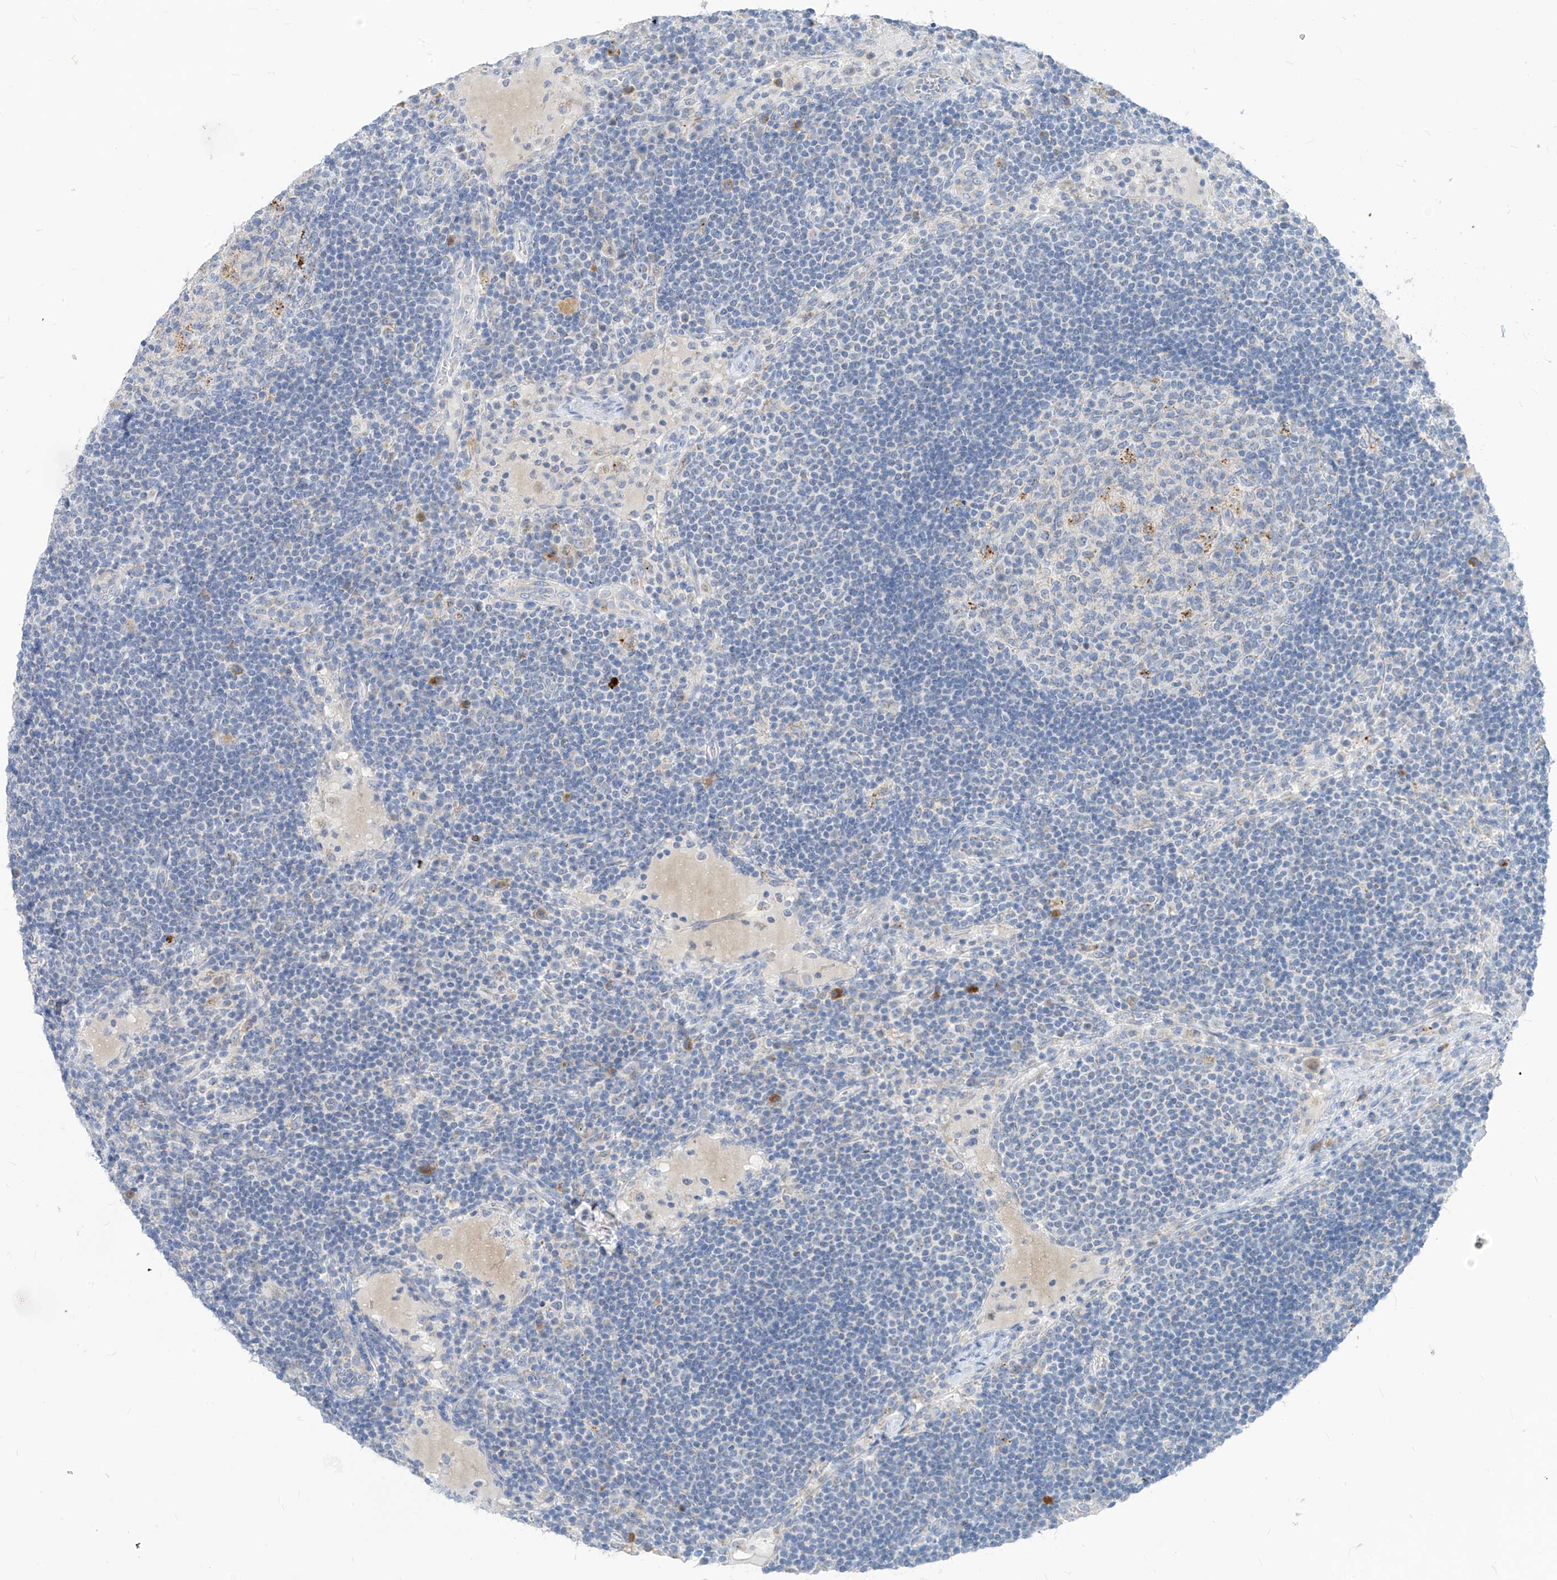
{"staining": {"intensity": "negative", "quantity": "none", "location": "none"}, "tissue": "lymph node", "cell_type": "Germinal center cells", "image_type": "normal", "snomed": [{"axis": "morphology", "description": "Normal tissue, NOS"}, {"axis": "topography", "description": "Lymph node"}], "caption": "A micrograph of lymph node stained for a protein demonstrates no brown staining in germinal center cells. Brightfield microscopy of immunohistochemistry stained with DAB (3,3'-diaminobenzidine) (brown) and hematoxylin (blue), captured at high magnification.", "gene": "ZNF404", "patient": {"sex": "female", "age": 53}}